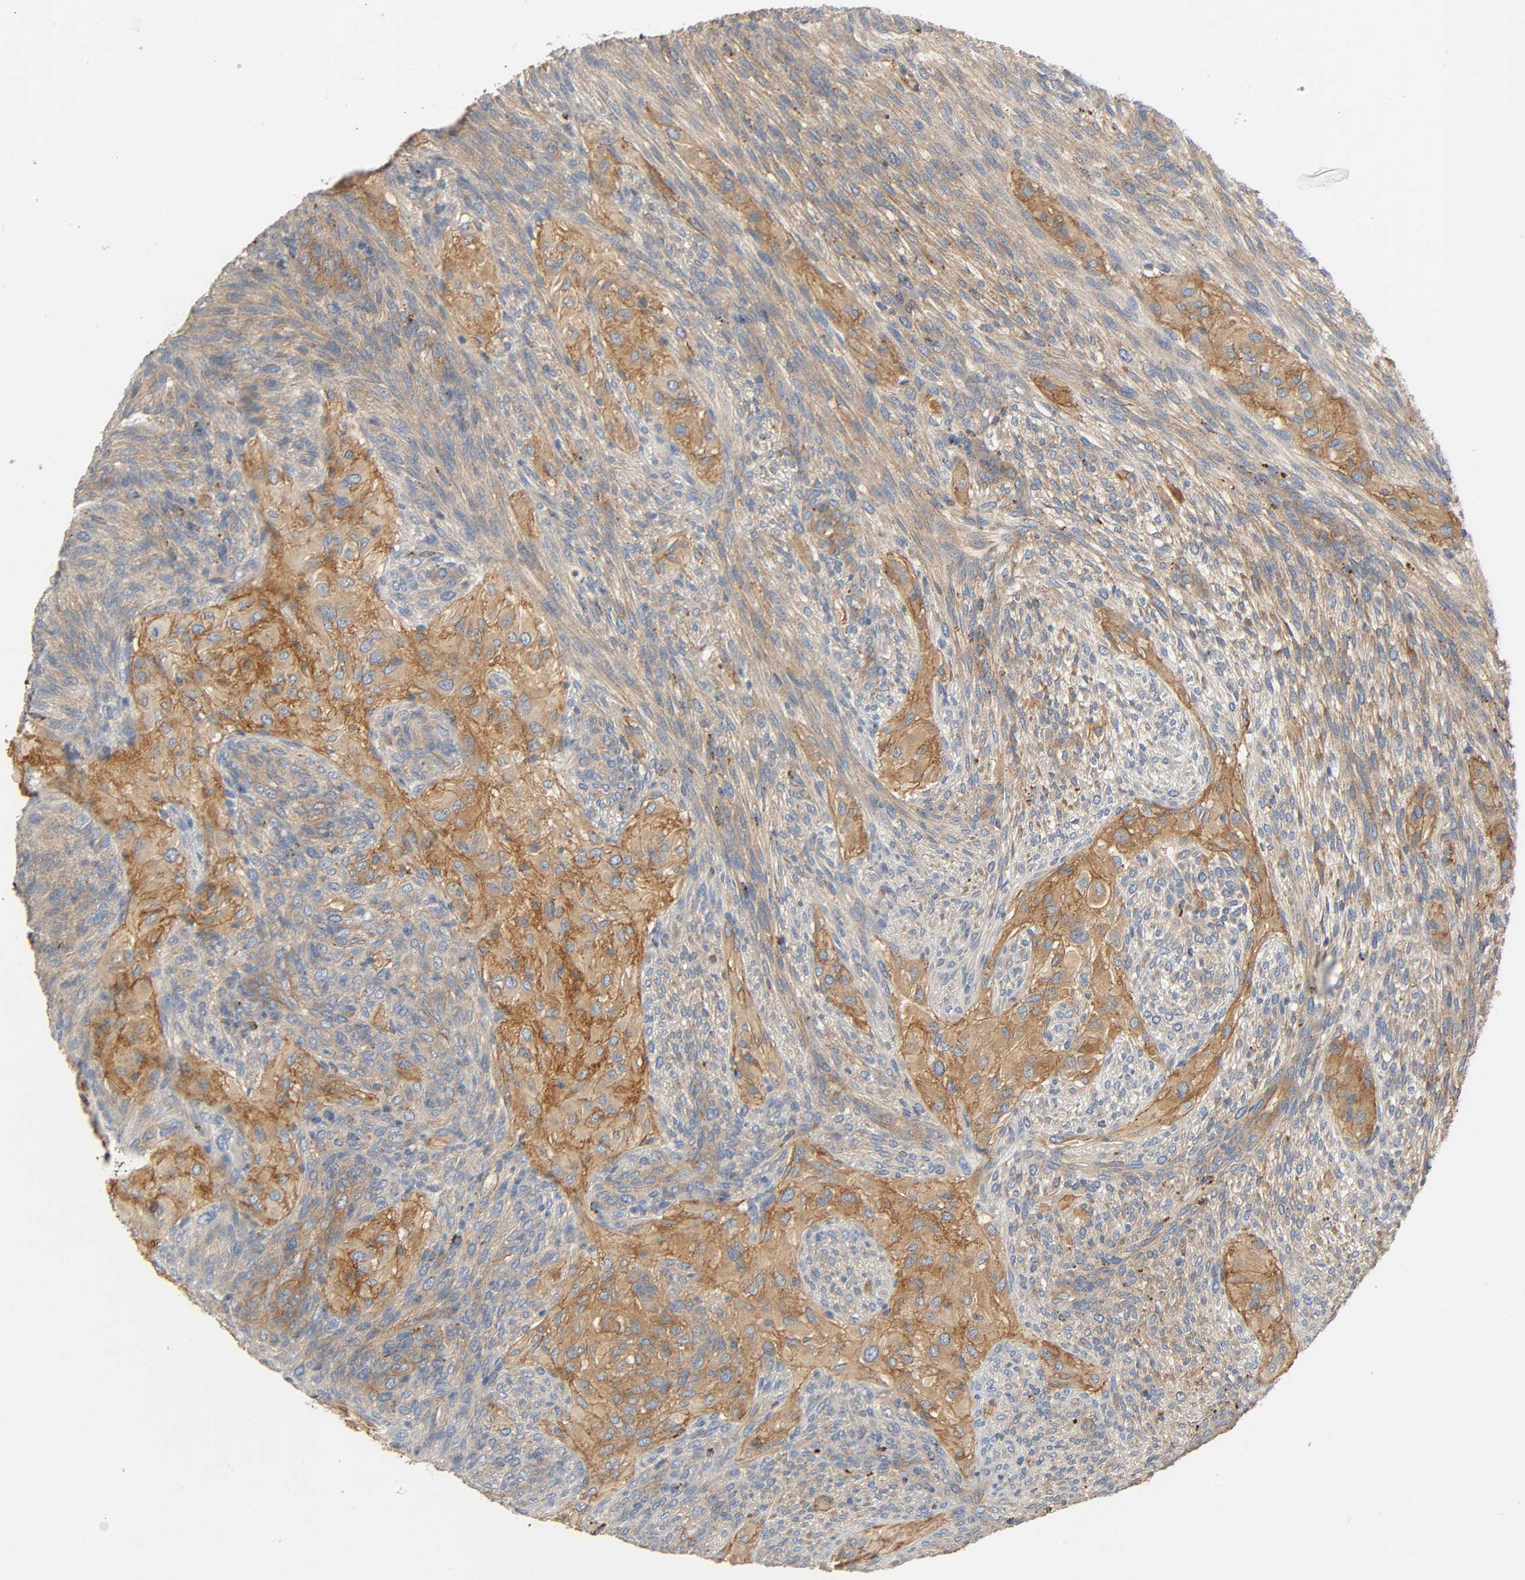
{"staining": {"intensity": "moderate", "quantity": ">75%", "location": "cytoplasmic/membranous"}, "tissue": "glioma", "cell_type": "Tumor cells", "image_type": "cancer", "snomed": [{"axis": "morphology", "description": "Glioma, malignant, High grade"}, {"axis": "topography", "description": "Cerebral cortex"}], "caption": "Tumor cells reveal moderate cytoplasmic/membranous positivity in approximately >75% of cells in glioma.", "gene": "ARPC1A", "patient": {"sex": "female", "age": 55}}